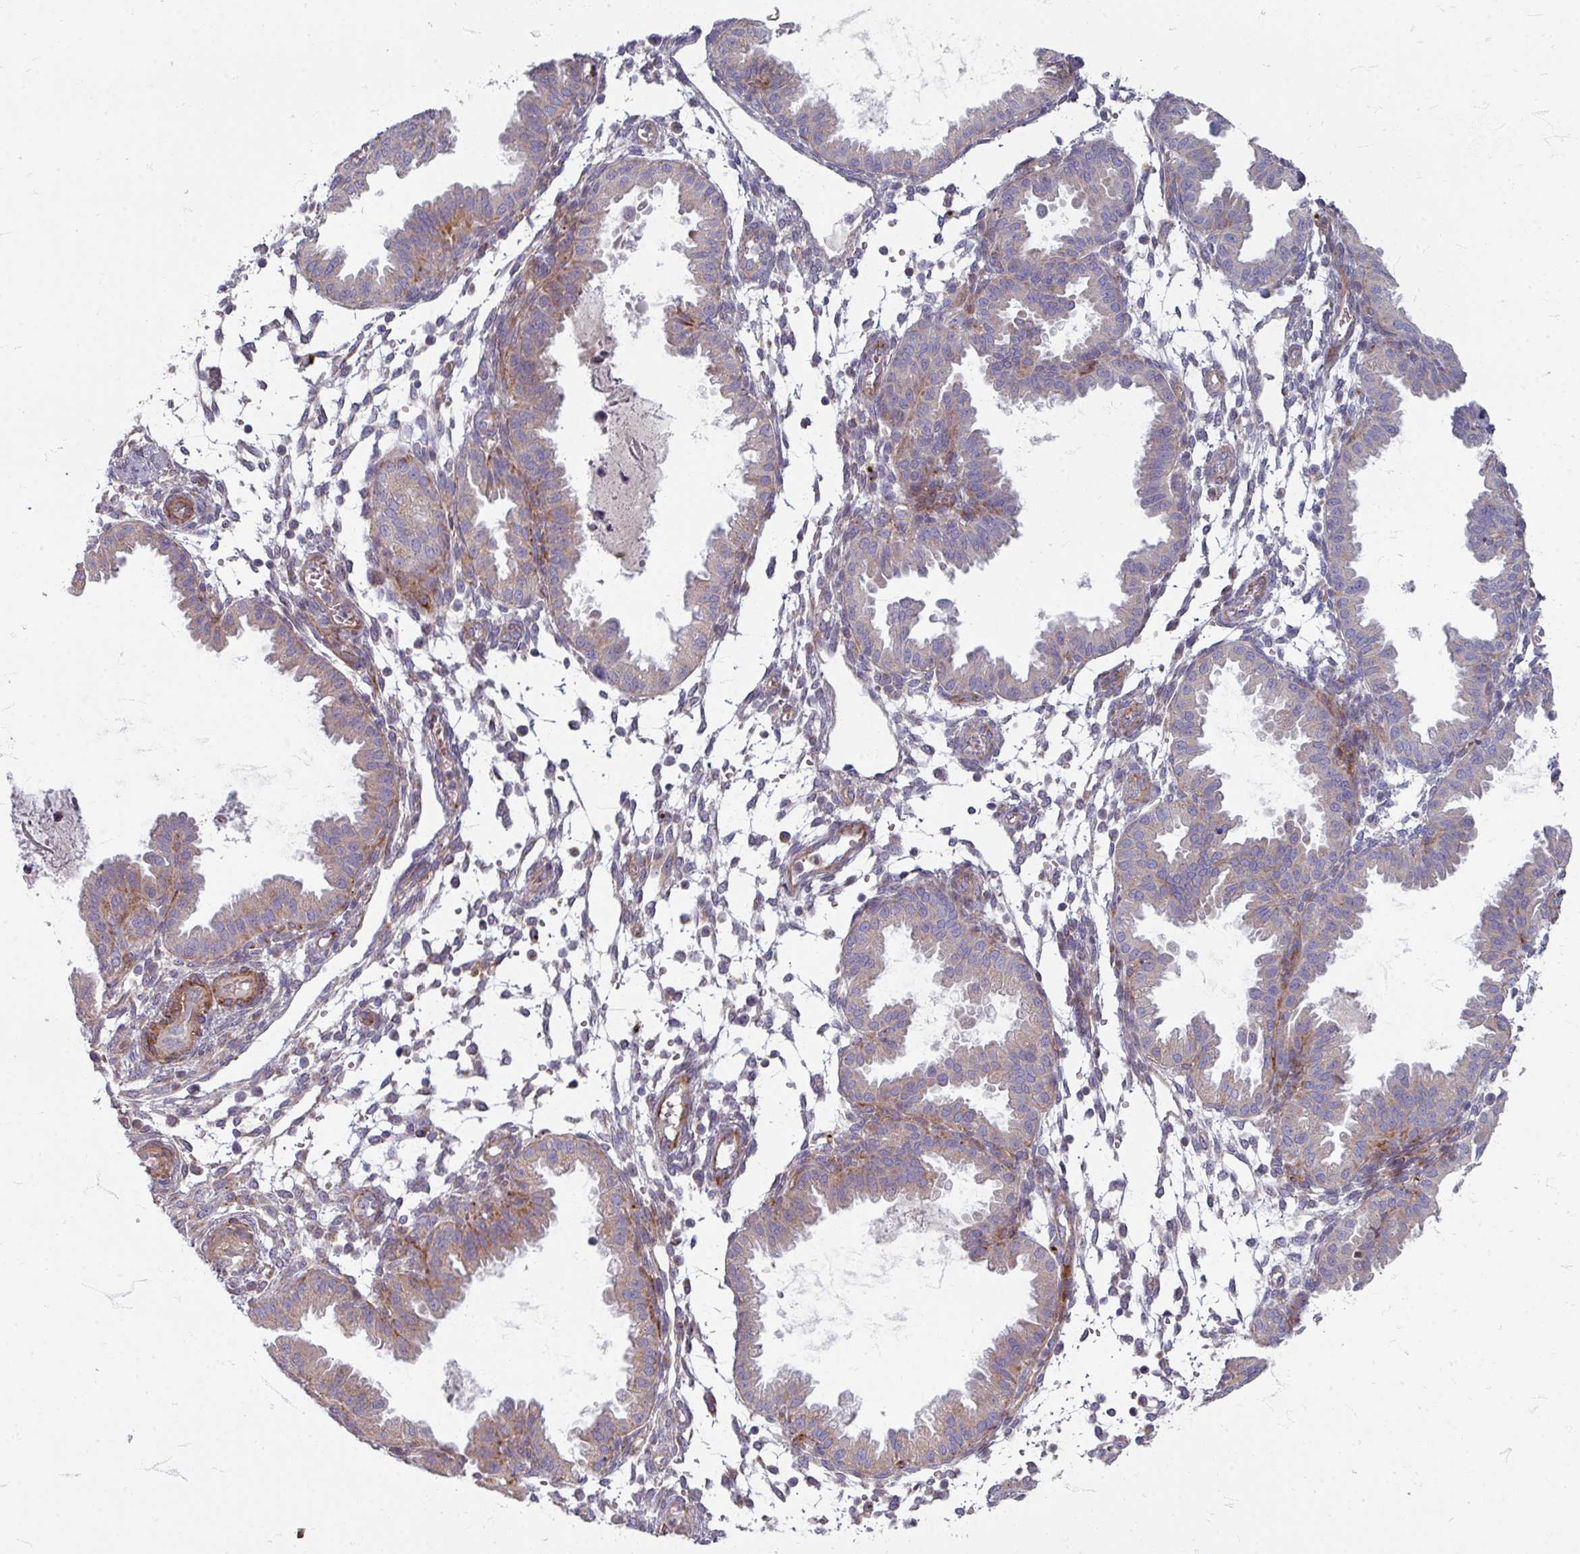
{"staining": {"intensity": "negative", "quantity": "none", "location": "none"}, "tissue": "endometrium", "cell_type": "Cells in endometrial stroma", "image_type": "normal", "snomed": [{"axis": "morphology", "description": "Normal tissue, NOS"}, {"axis": "topography", "description": "Endometrium"}], "caption": "IHC micrograph of normal human endometrium stained for a protein (brown), which exhibits no staining in cells in endometrial stroma.", "gene": "GABARAPL1", "patient": {"sex": "female", "age": 33}}